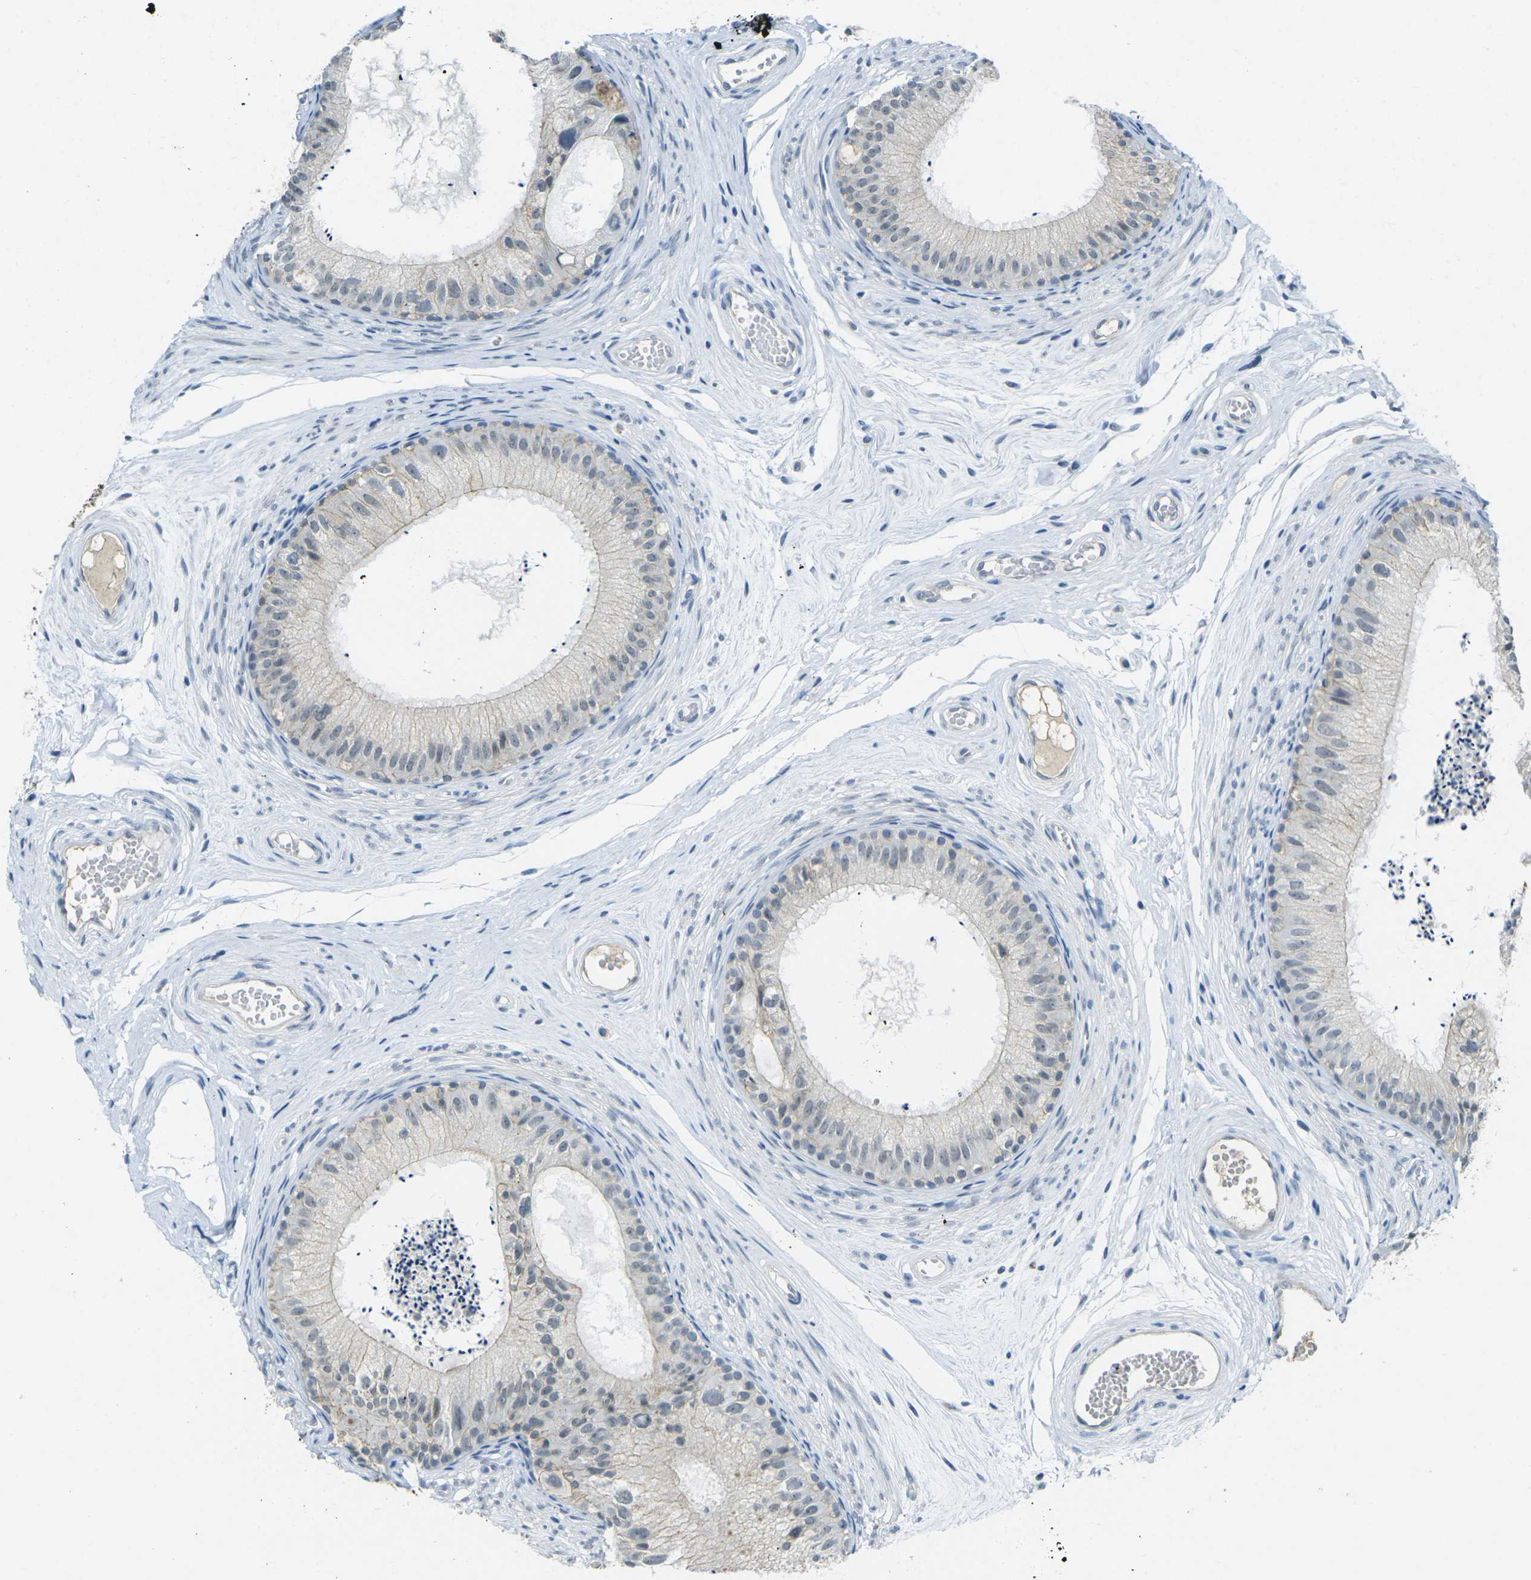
{"staining": {"intensity": "weak", "quantity": "25%-75%", "location": "cytoplasmic/membranous"}, "tissue": "epididymis", "cell_type": "Glandular cells", "image_type": "normal", "snomed": [{"axis": "morphology", "description": "Normal tissue, NOS"}, {"axis": "topography", "description": "Epididymis"}], "caption": "Immunohistochemistry of unremarkable human epididymis exhibits low levels of weak cytoplasmic/membranous staining in about 25%-75% of glandular cells.", "gene": "SPTBN2", "patient": {"sex": "male", "age": 56}}